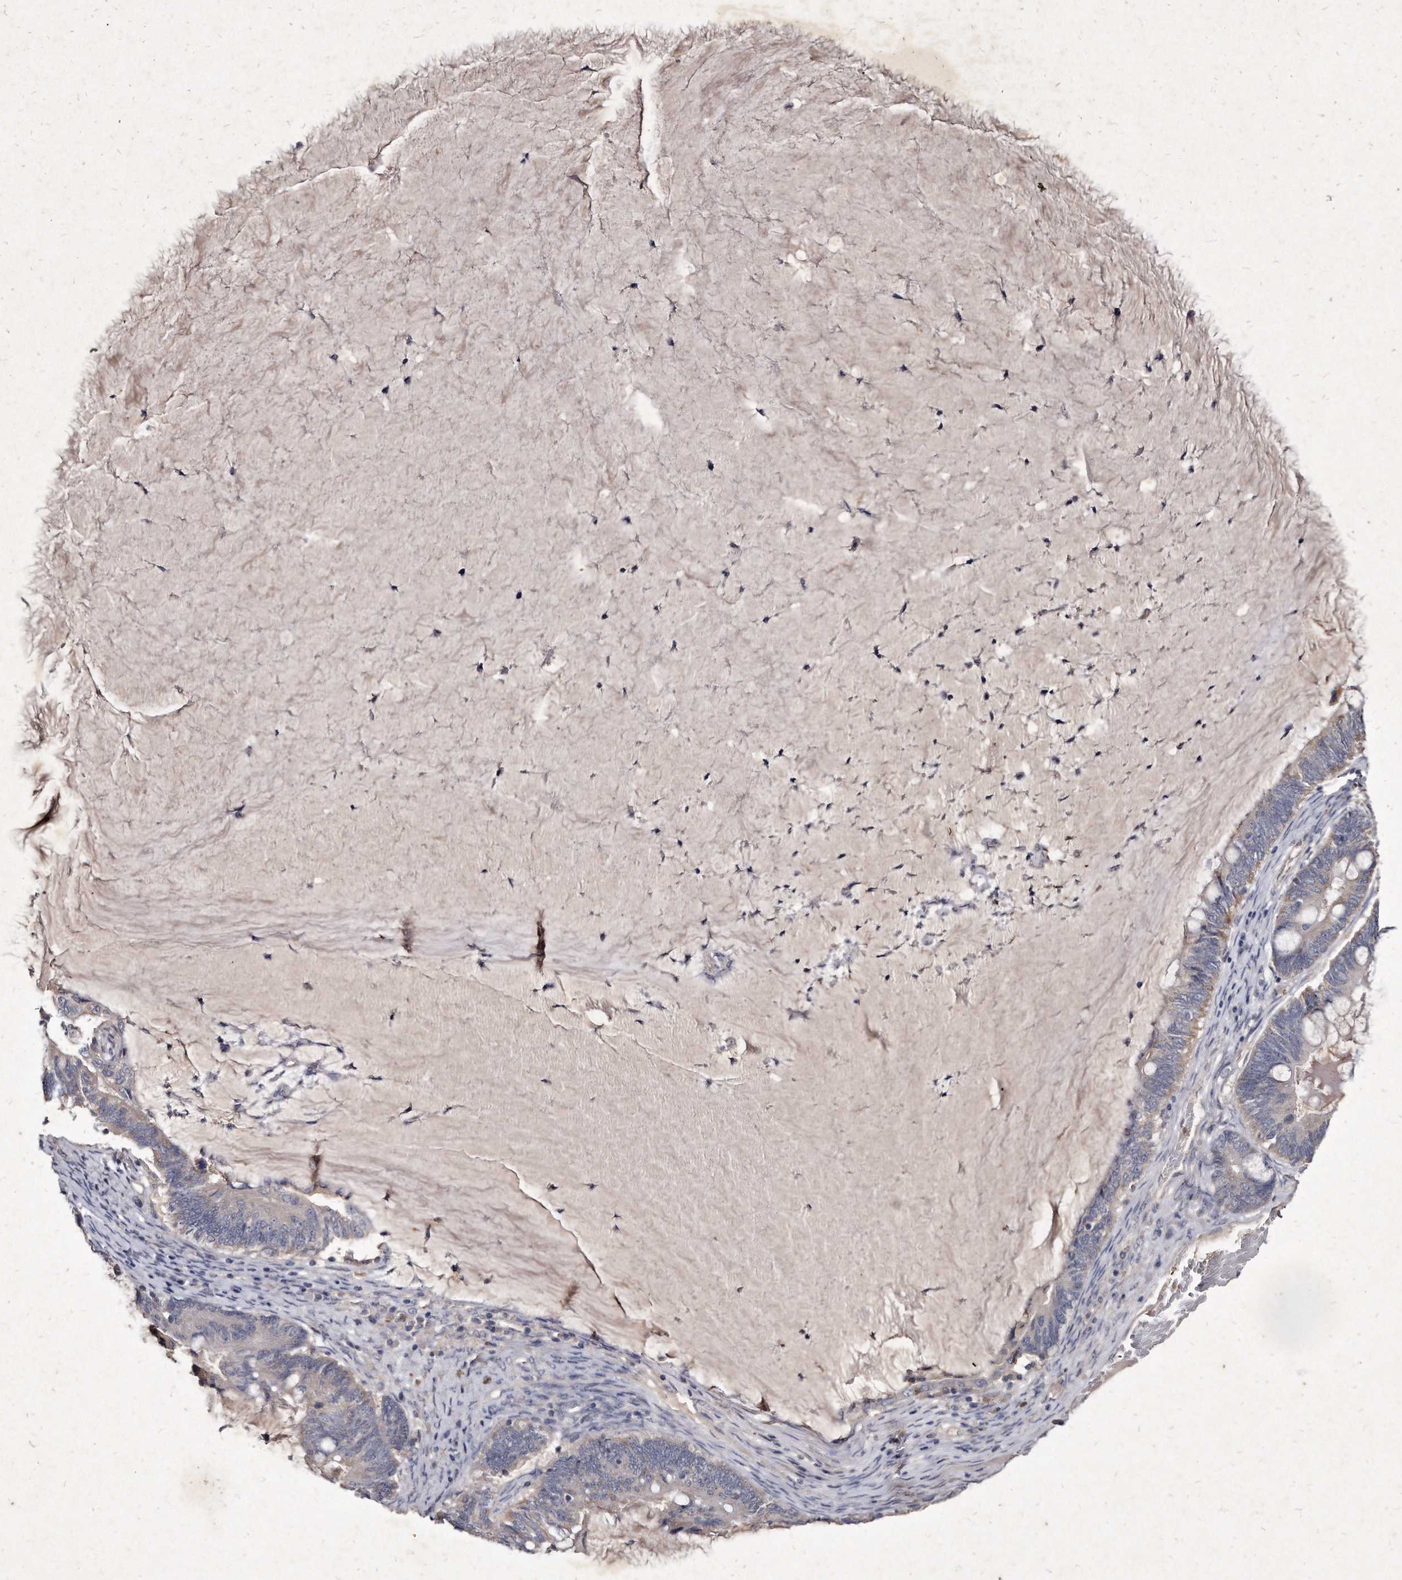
{"staining": {"intensity": "weak", "quantity": "<25%", "location": "cytoplasmic/membranous"}, "tissue": "ovarian cancer", "cell_type": "Tumor cells", "image_type": "cancer", "snomed": [{"axis": "morphology", "description": "Cystadenocarcinoma, mucinous, NOS"}, {"axis": "topography", "description": "Ovary"}], "caption": "Immunohistochemical staining of ovarian mucinous cystadenocarcinoma displays no significant staining in tumor cells.", "gene": "KLHDC3", "patient": {"sex": "female", "age": 61}}